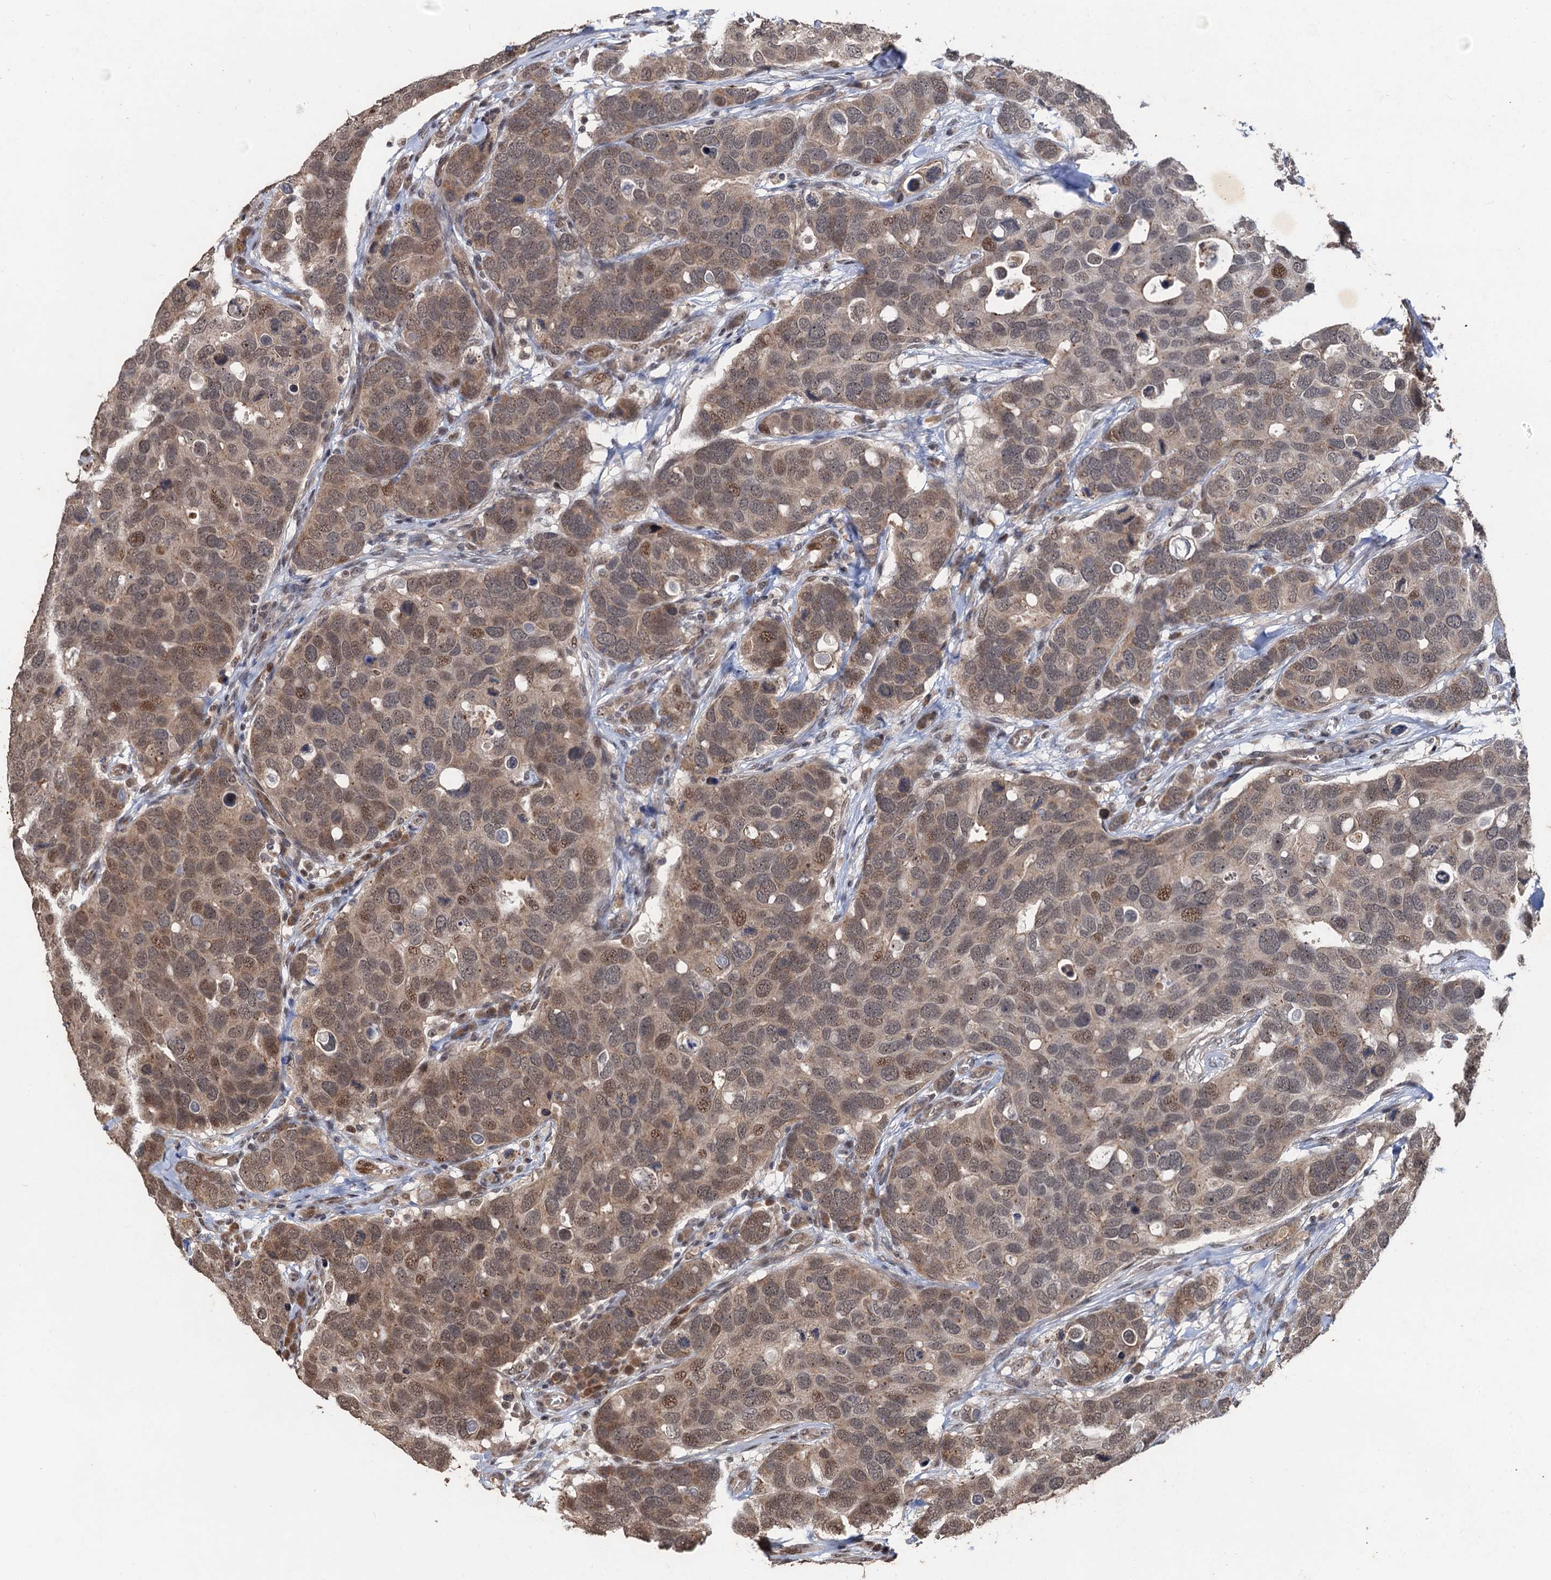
{"staining": {"intensity": "moderate", "quantity": ">75%", "location": "cytoplasmic/membranous,nuclear"}, "tissue": "breast cancer", "cell_type": "Tumor cells", "image_type": "cancer", "snomed": [{"axis": "morphology", "description": "Duct carcinoma"}, {"axis": "topography", "description": "Breast"}], "caption": "Breast cancer (infiltrating ductal carcinoma) was stained to show a protein in brown. There is medium levels of moderate cytoplasmic/membranous and nuclear expression in approximately >75% of tumor cells.", "gene": "REP15", "patient": {"sex": "female", "age": 83}}